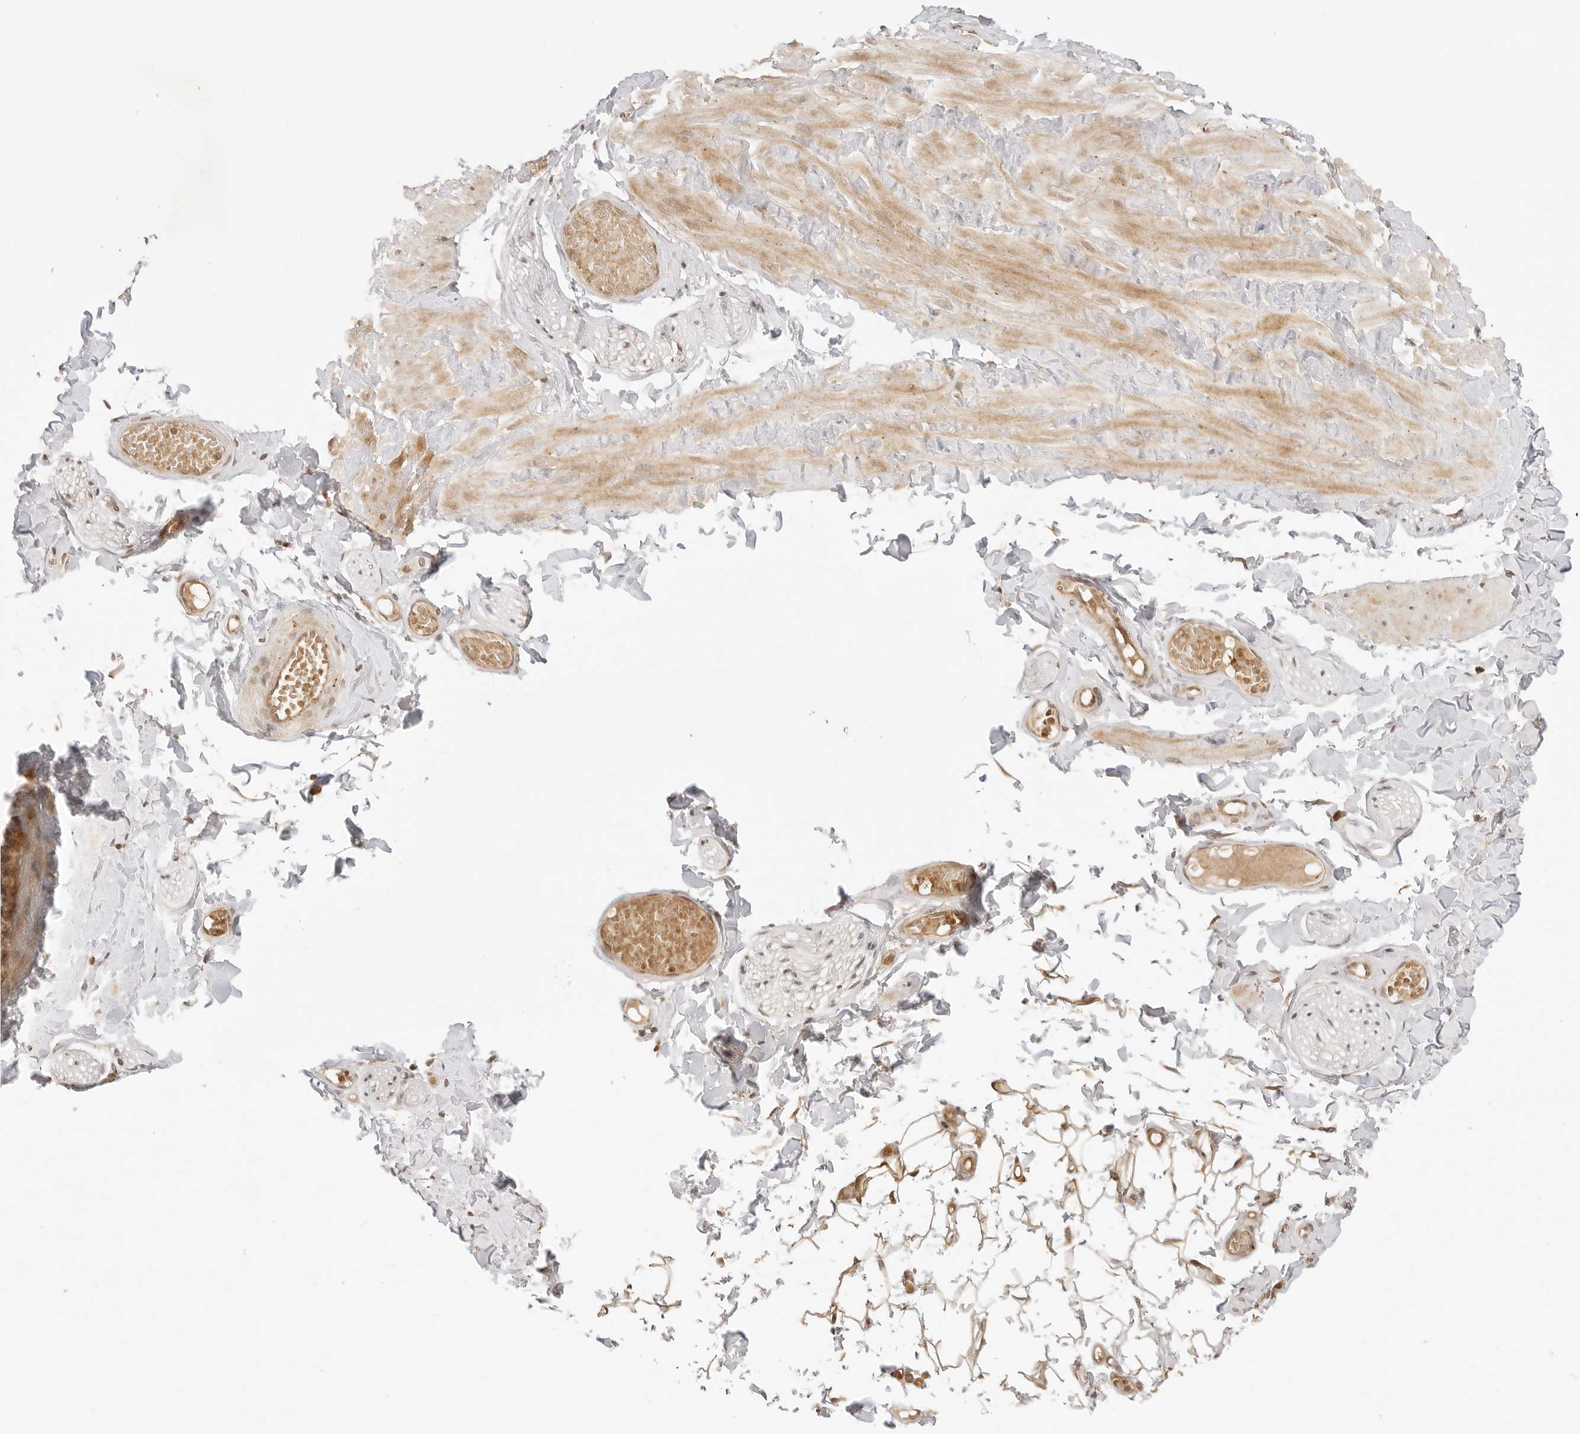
{"staining": {"intensity": "negative", "quantity": "none", "location": "none"}, "tissue": "adipose tissue", "cell_type": "Adipocytes", "image_type": "normal", "snomed": [{"axis": "morphology", "description": "Normal tissue, NOS"}, {"axis": "topography", "description": "Adipose tissue"}, {"axis": "topography", "description": "Vascular tissue"}, {"axis": "topography", "description": "Peripheral nerve tissue"}], "caption": "Normal adipose tissue was stained to show a protein in brown. There is no significant expression in adipocytes. (DAB immunohistochemistry, high magnification).", "gene": "GPR34", "patient": {"sex": "male", "age": 25}}